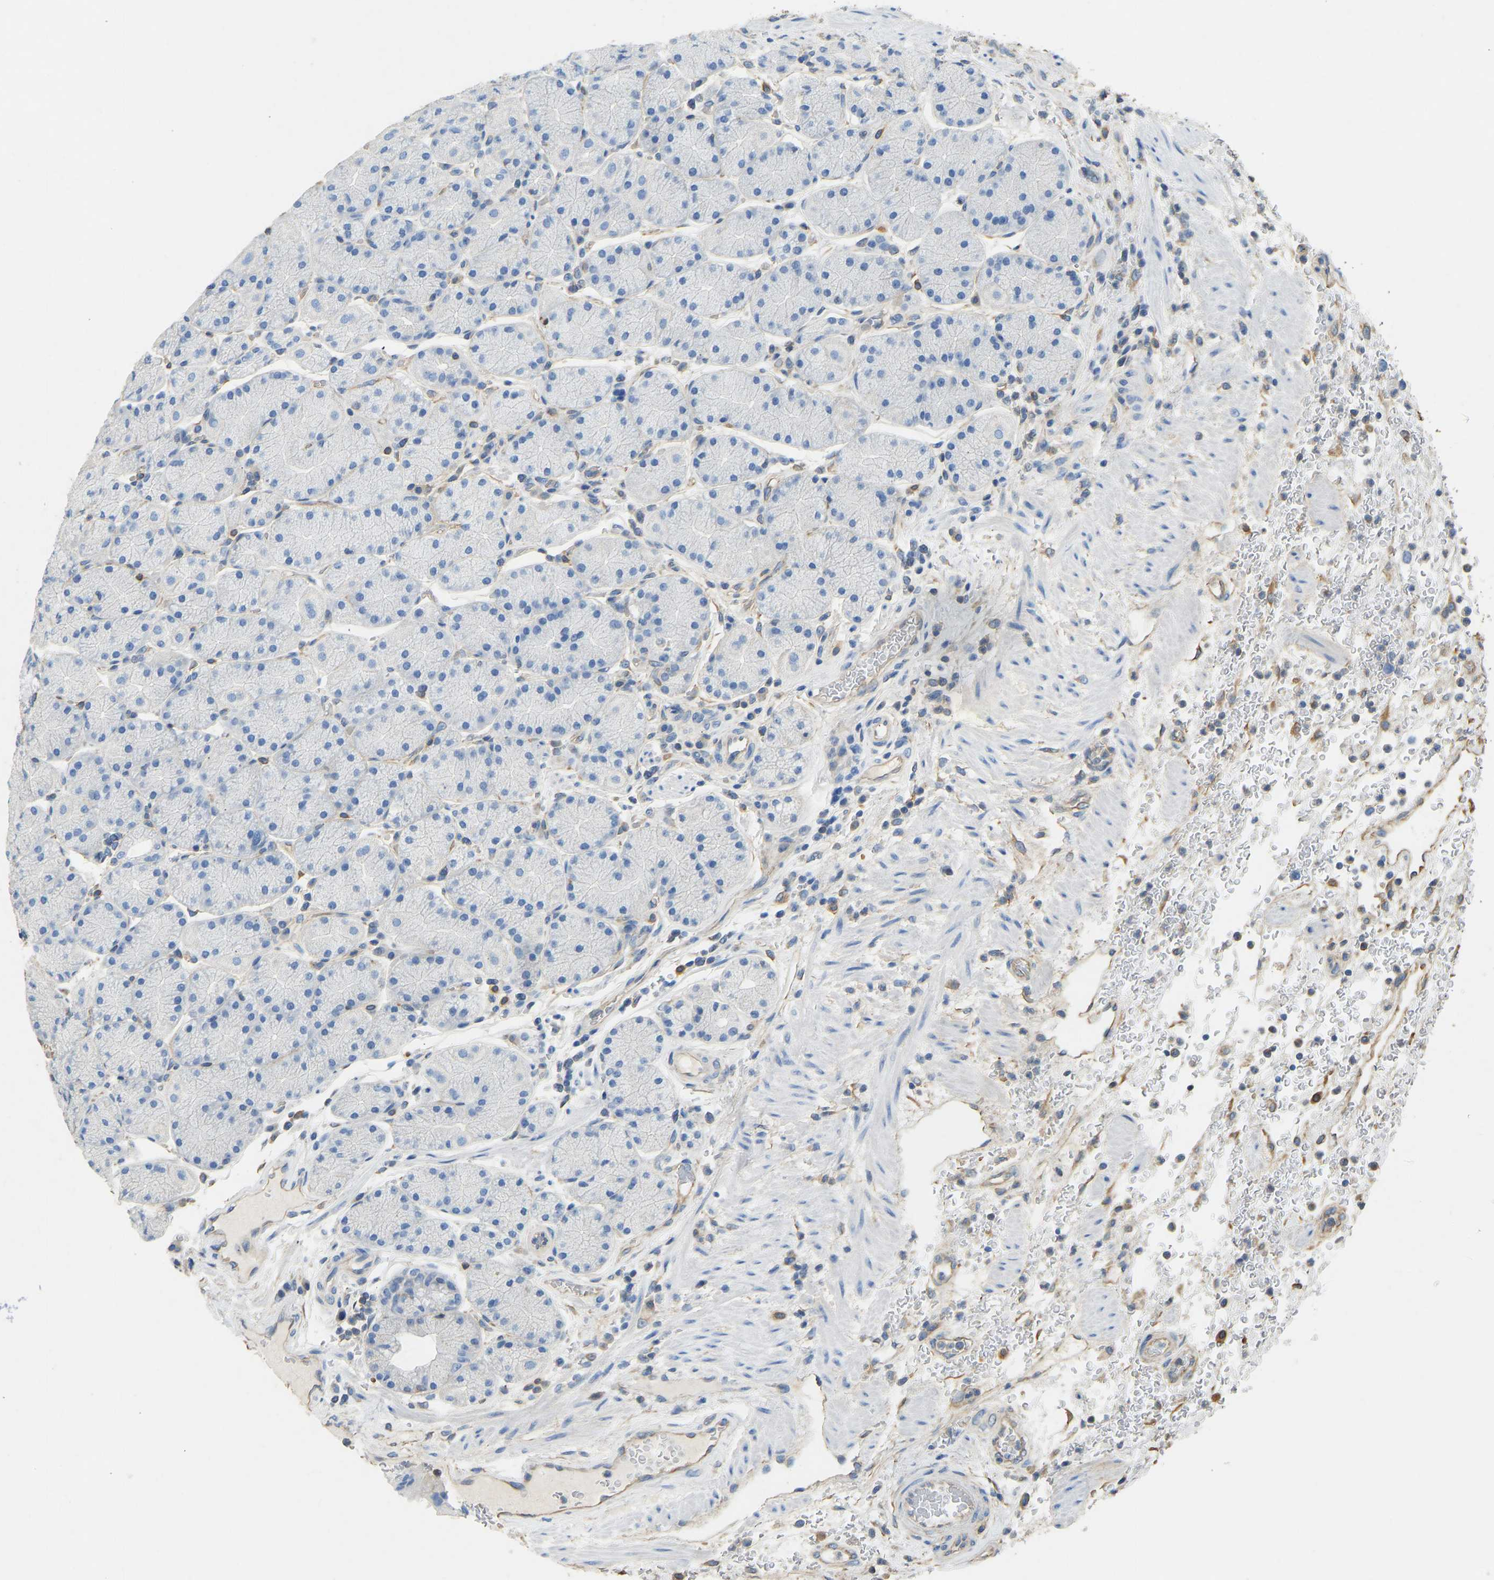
{"staining": {"intensity": "negative", "quantity": "none", "location": "none"}, "tissue": "stomach", "cell_type": "Glandular cells", "image_type": "normal", "snomed": [{"axis": "morphology", "description": "Normal tissue, NOS"}, {"axis": "morphology", "description": "Carcinoid, malignant, NOS"}, {"axis": "topography", "description": "Stomach, upper"}], "caption": "This is an IHC micrograph of benign stomach. There is no positivity in glandular cells.", "gene": "TECTA", "patient": {"sex": "male", "age": 39}}